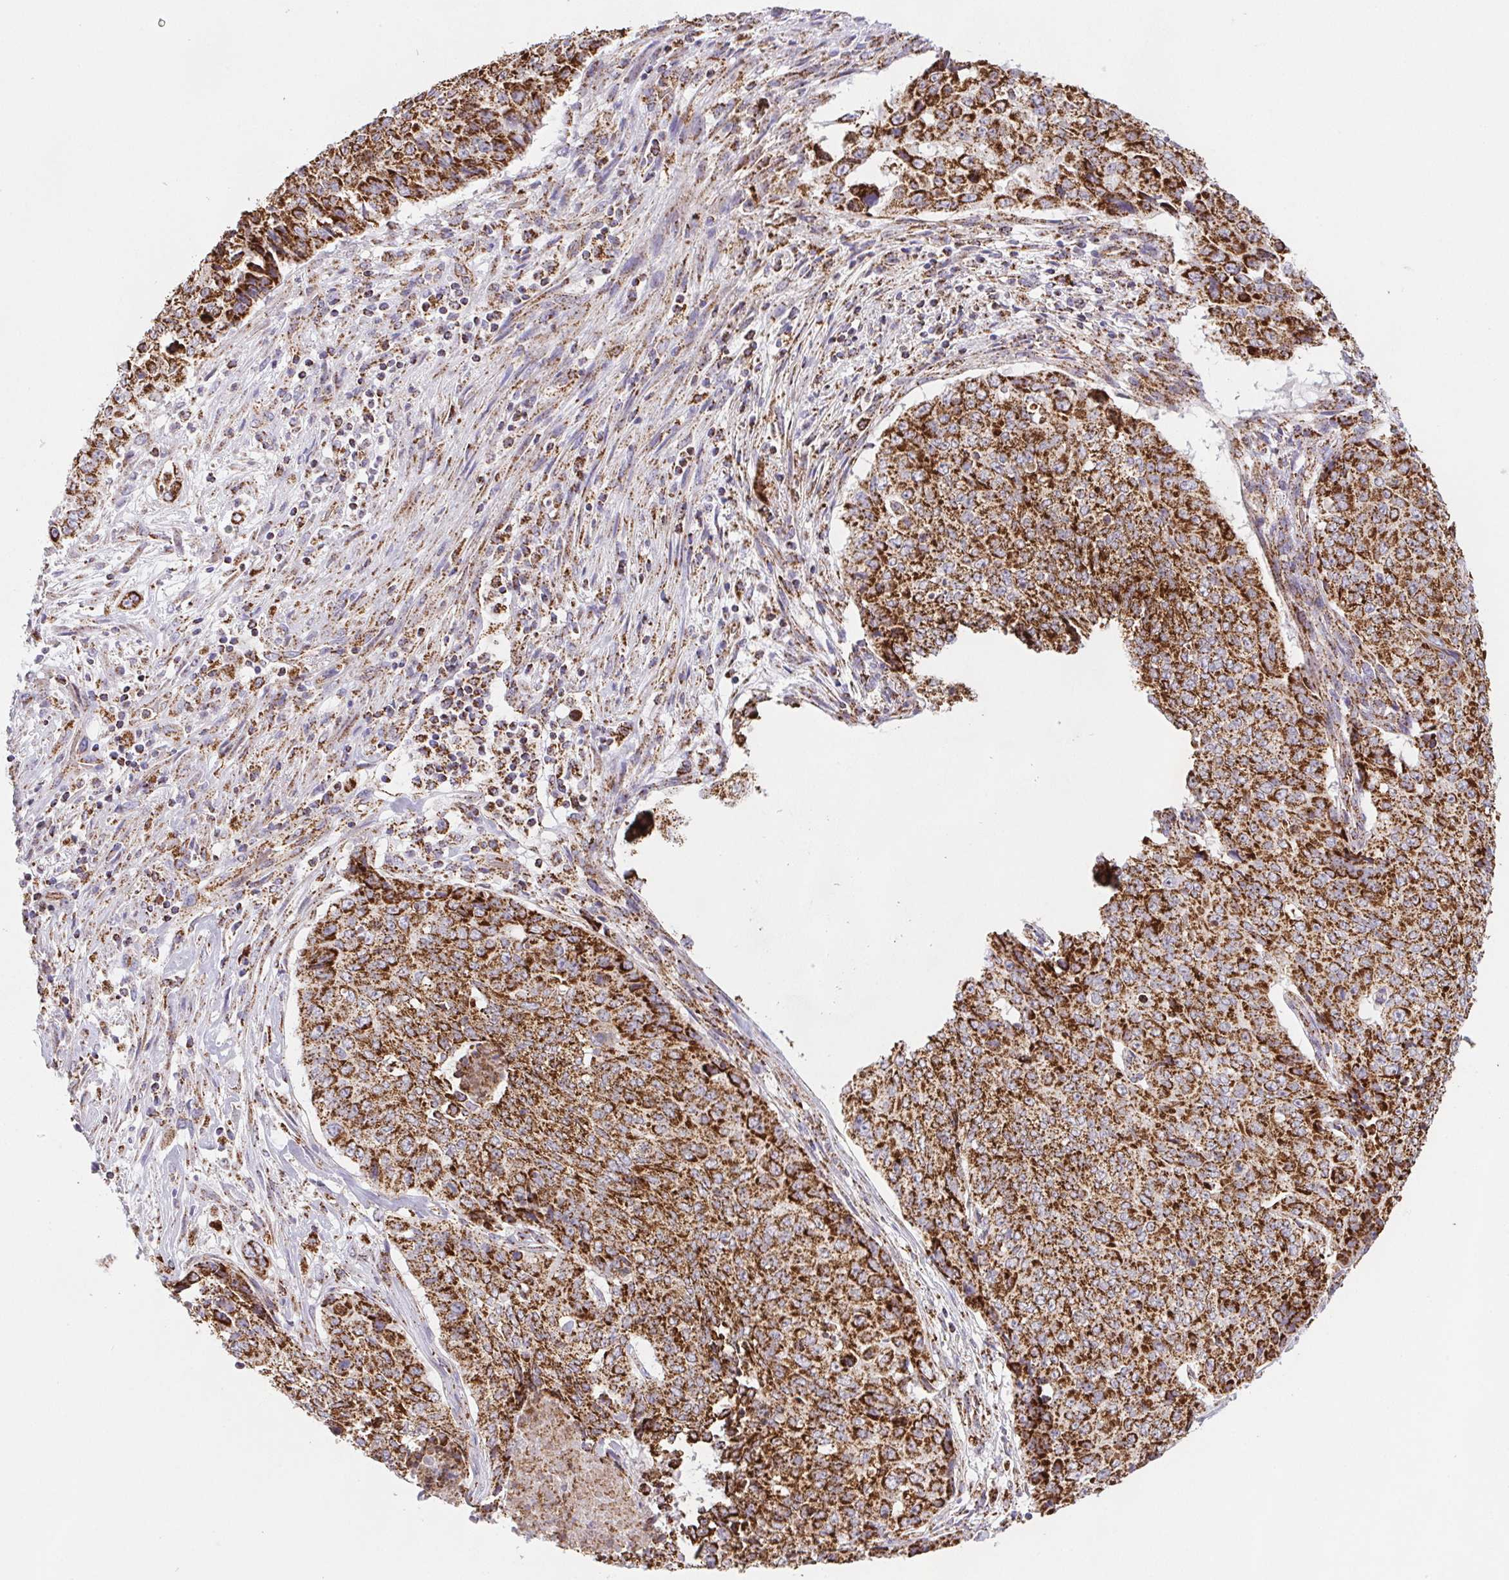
{"staining": {"intensity": "strong", "quantity": ">75%", "location": "cytoplasmic/membranous"}, "tissue": "lung cancer", "cell_type": "Tumor cells", "image_type": "cancer", "snomed": [{"axis": "morphology", "description": "Normal tissue, NOS"}, {"axis": "morphology", "description": "Squamous cell carcinoma, NOS"}, {"axis": "topography", "description": "Bronchus"}, {"axis": "topography", "description": "Lung"}], "caption": "An IHC histopathology image of tumor tissue is shown. Protein staining in brown labels strong cytoplasmic/membranous positivity in squamous cell carcinoma (lung) within tumor cells.", "gene": "NIPSNAP2", "patient": {"sex": "male", "age": 64}}